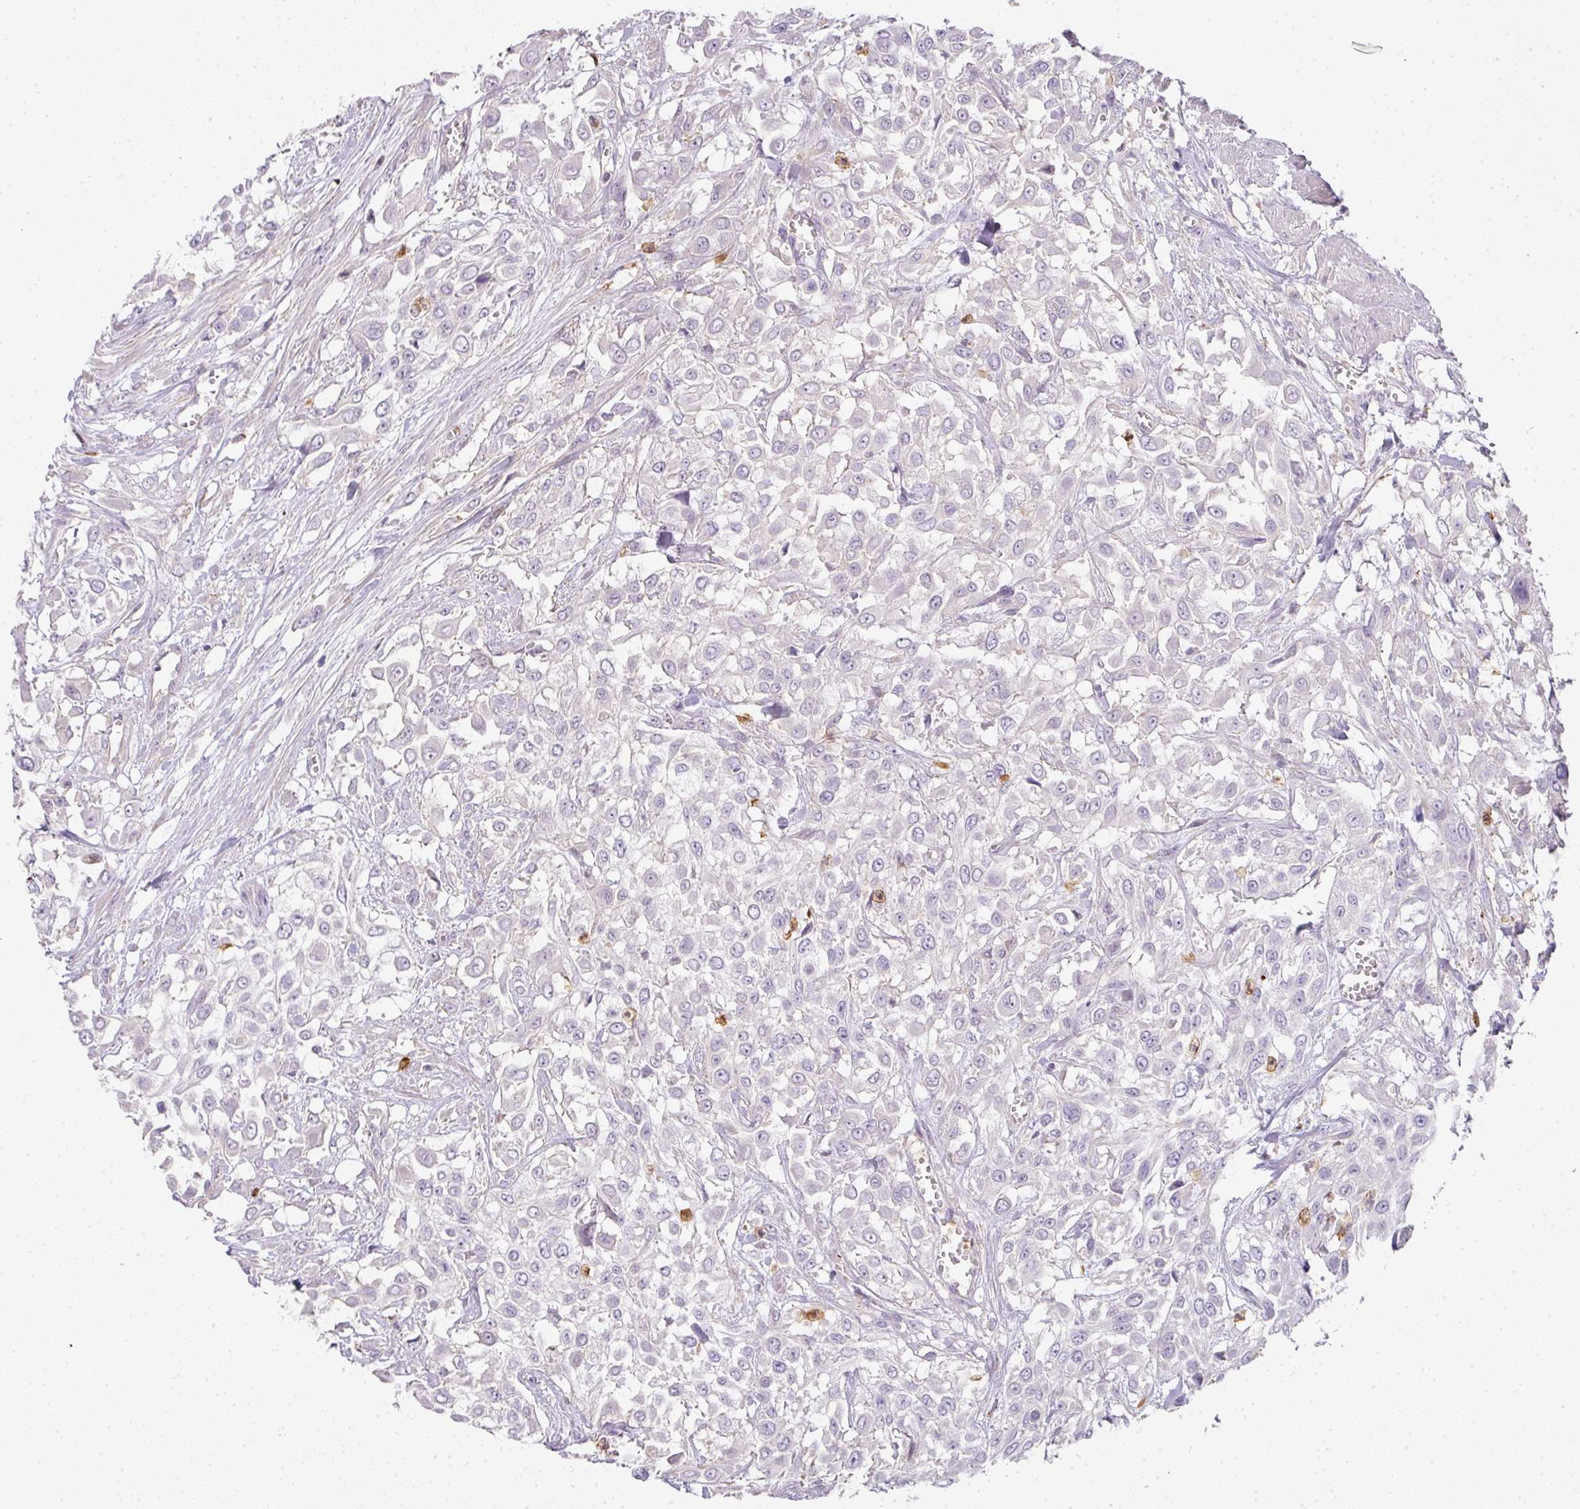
{"staining": {"intensity": "negative", "quantity": "none", "location": "none"}, "tissue": "urothelial cancer", "cell_type": "Tumor cells", "image_type": "cancer", "snomed": [{"axis": "morphology", "description": "Urothelial carcinoma, High grade"}, {"axis": "topography", "description": "Urinary bladder"}], "caption": "This micrograph is of urothelial cancer stained with immunohistochemistry (IHC) to label a protein in brown with the nuclei are counter-stained blue. There is no positivity in tumor cells. (DAB (3,3'-diaminobenzidine) immunohistochemistry, high magnification).", "gene": "HHEX", "patient": {"sex": "male", "age": 57}}